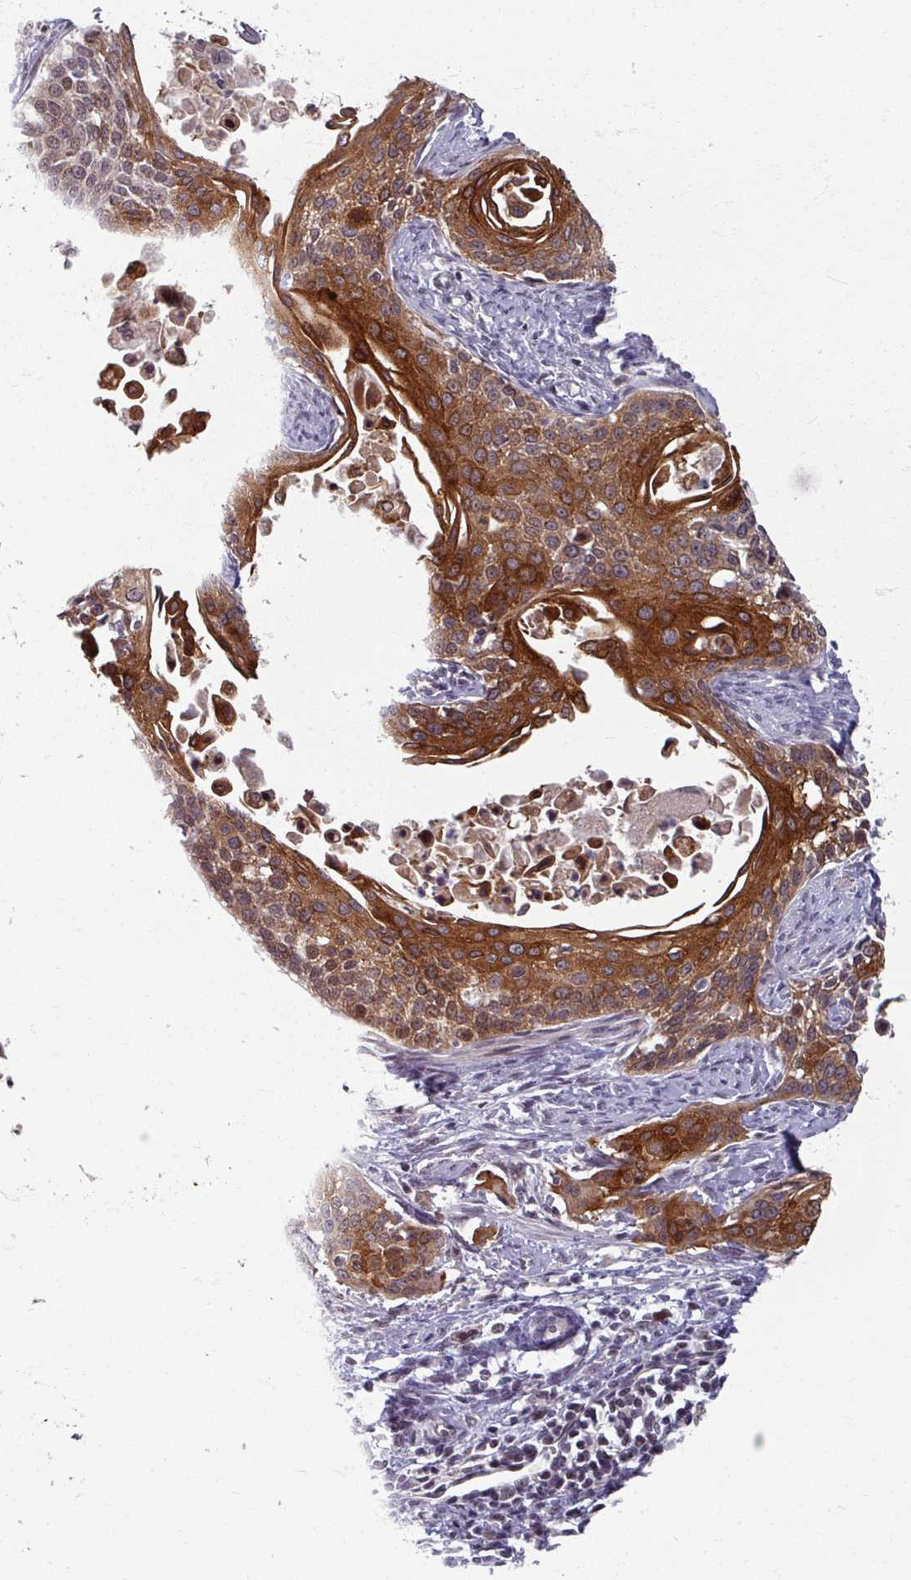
{"staining": {"intensity": "strong", "quantity": ">75%", "location": "cytoplasmic/membranous,nuclear"}, "tissue": "cervical cancer", "cell_type": "Tumor cells", "image_type": "cancer", "snomed": [{"axis": "morphology", "description": "Squamous cell carcinoma, NOS"}, {"axis": "topography", "description": "Cervix"}], "caption": "Squamous cell carcinoma (cervical) tissue demonstrates strong cytoplasmic/membranous and nuclear staining in about >75% of tumor cells, visualized by immunohistochemistry.", "gene": "KLC3", "patient": {"sex": "female", "age": 44}}